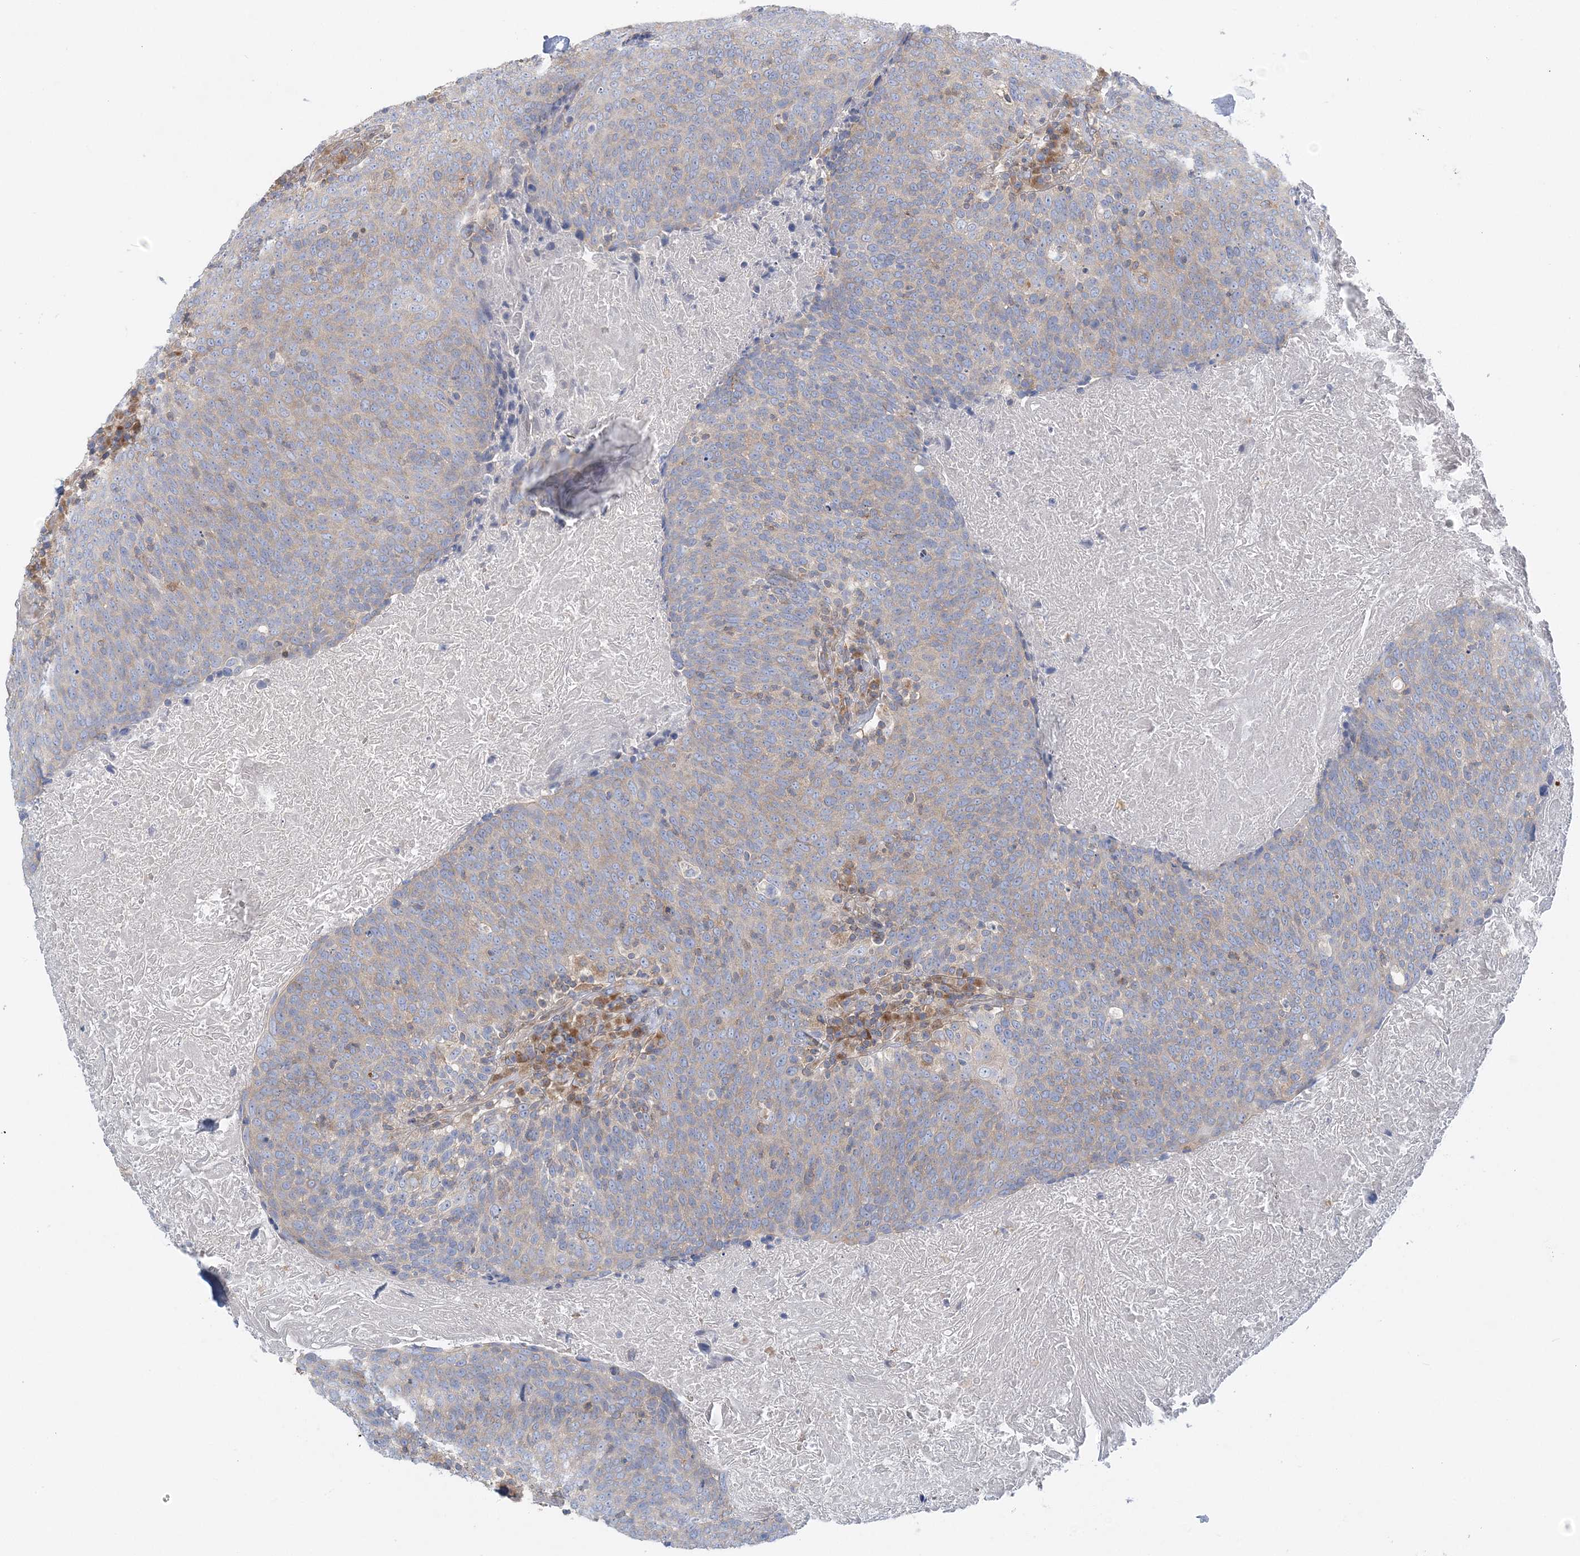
{"staining": {"intensity": "negative", "quantity": "none", "location": "none"}, "tissue": "head and neck cancer", "cell_type": "Tumor cells", "image_type": "cancer", "snomed": [{"axis": "morphology", "description": "Squamous cell carcinoma, NOS"}, {"axis": "morphology", "description": "Squamous cell carcinoma, metastatic, NOS"}, {"axis": "topography", "description": "Lymph node"}, {"axis": "topography", "description": "Head-Neck"}], "caption": "This is an immunohistochemistry micrograph of human head and neck cancer. There is no expression in tumor cells.", "gene": "FAM114A2", "patient": {"sex": "male", "age": 62}}